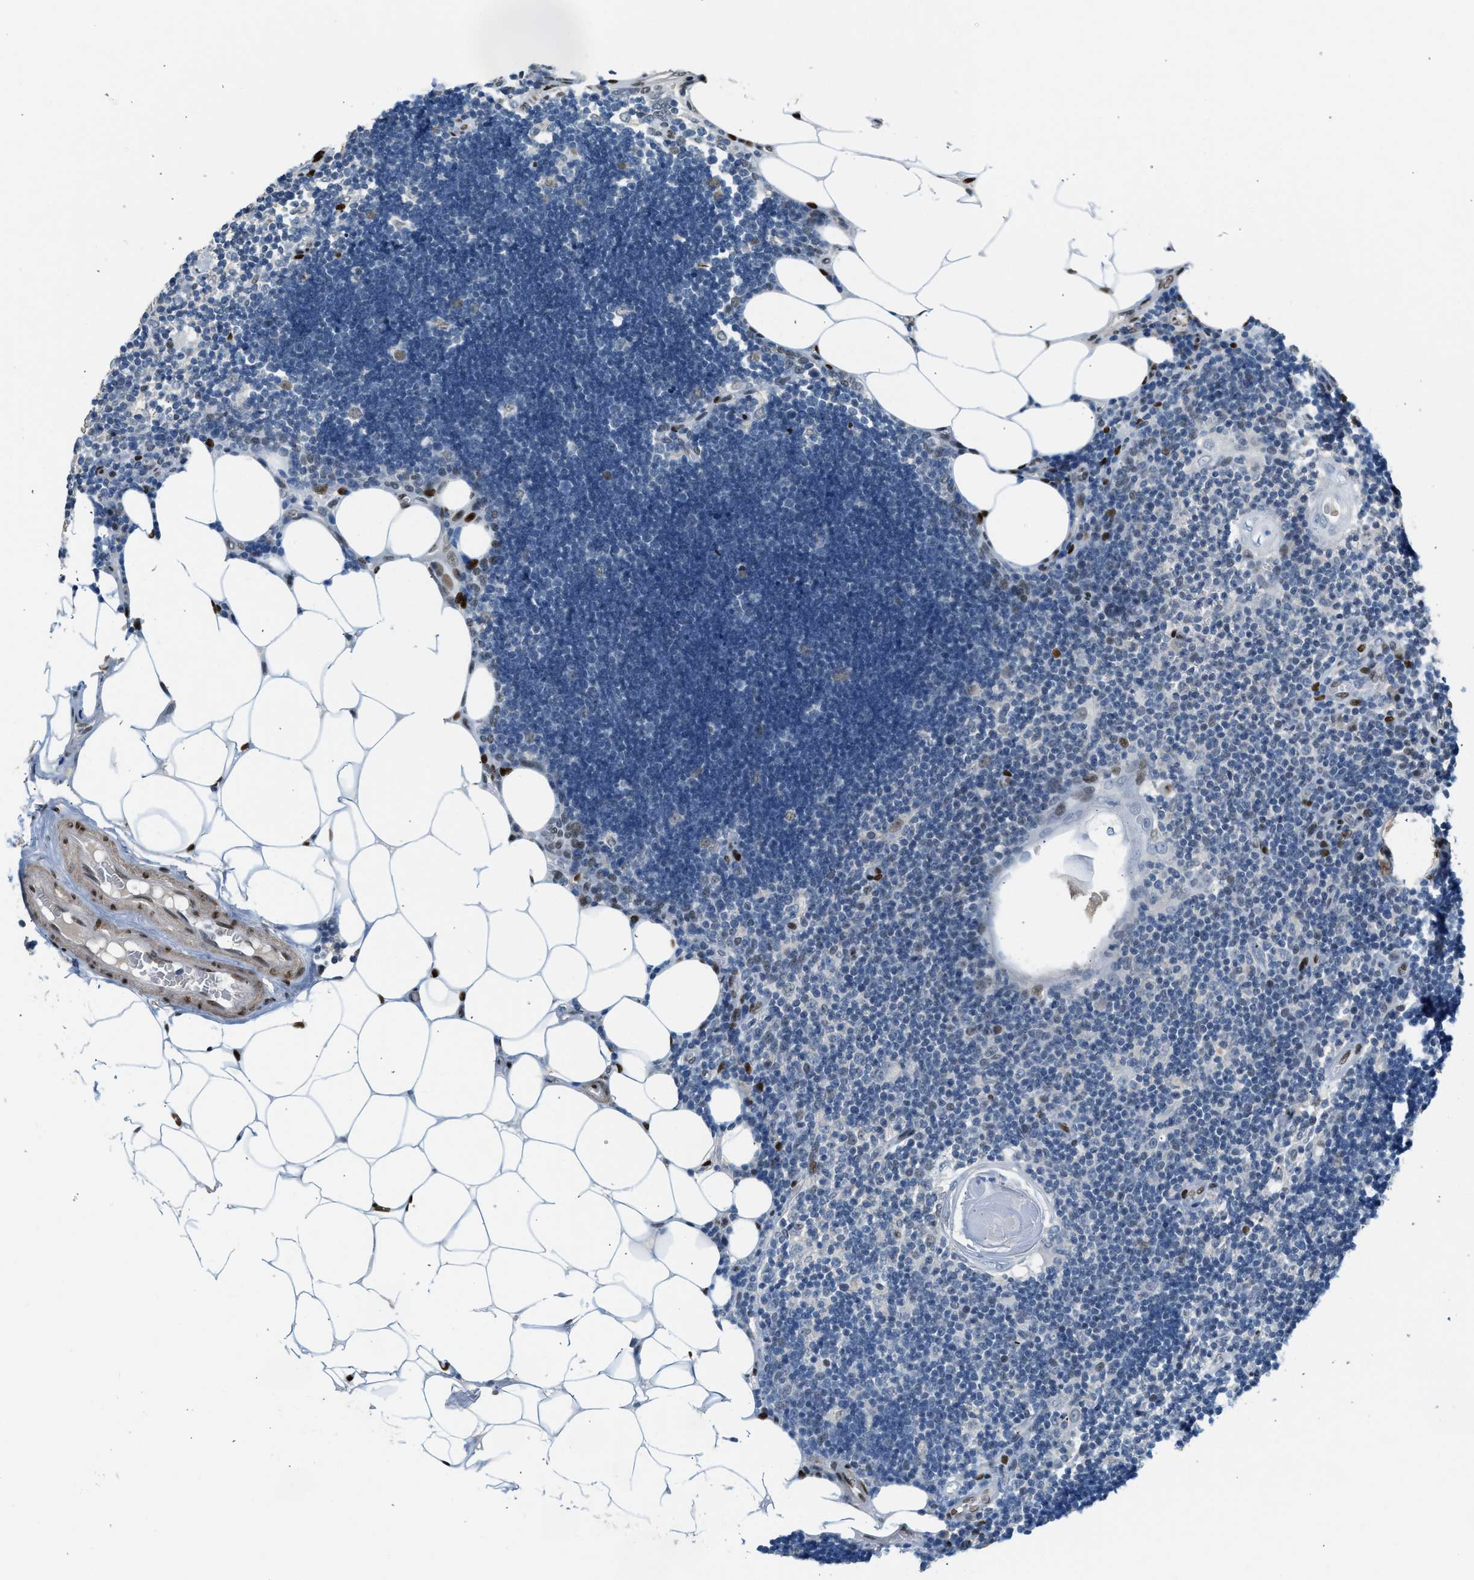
{"staining": {"intensity": "strong", "quantity": "<25%", "location": "nuclear"}, "tissue": "lymph node", "cell_type": "Germinal center cells", "image_type": "normal", "snomed": [{"axis": "morphology", "description": "Normal tissue, NOS"}, {"axis": "topography", "description": "Lymph node"}], "caption": "A brown stain shows strong nuclear positivity of a protein in germinal center cells of unremarkable human lymph node. Nuclei are stained in blue.", "gene": "ZBTB20", "patient": {"sex": "male", "age": 33}}